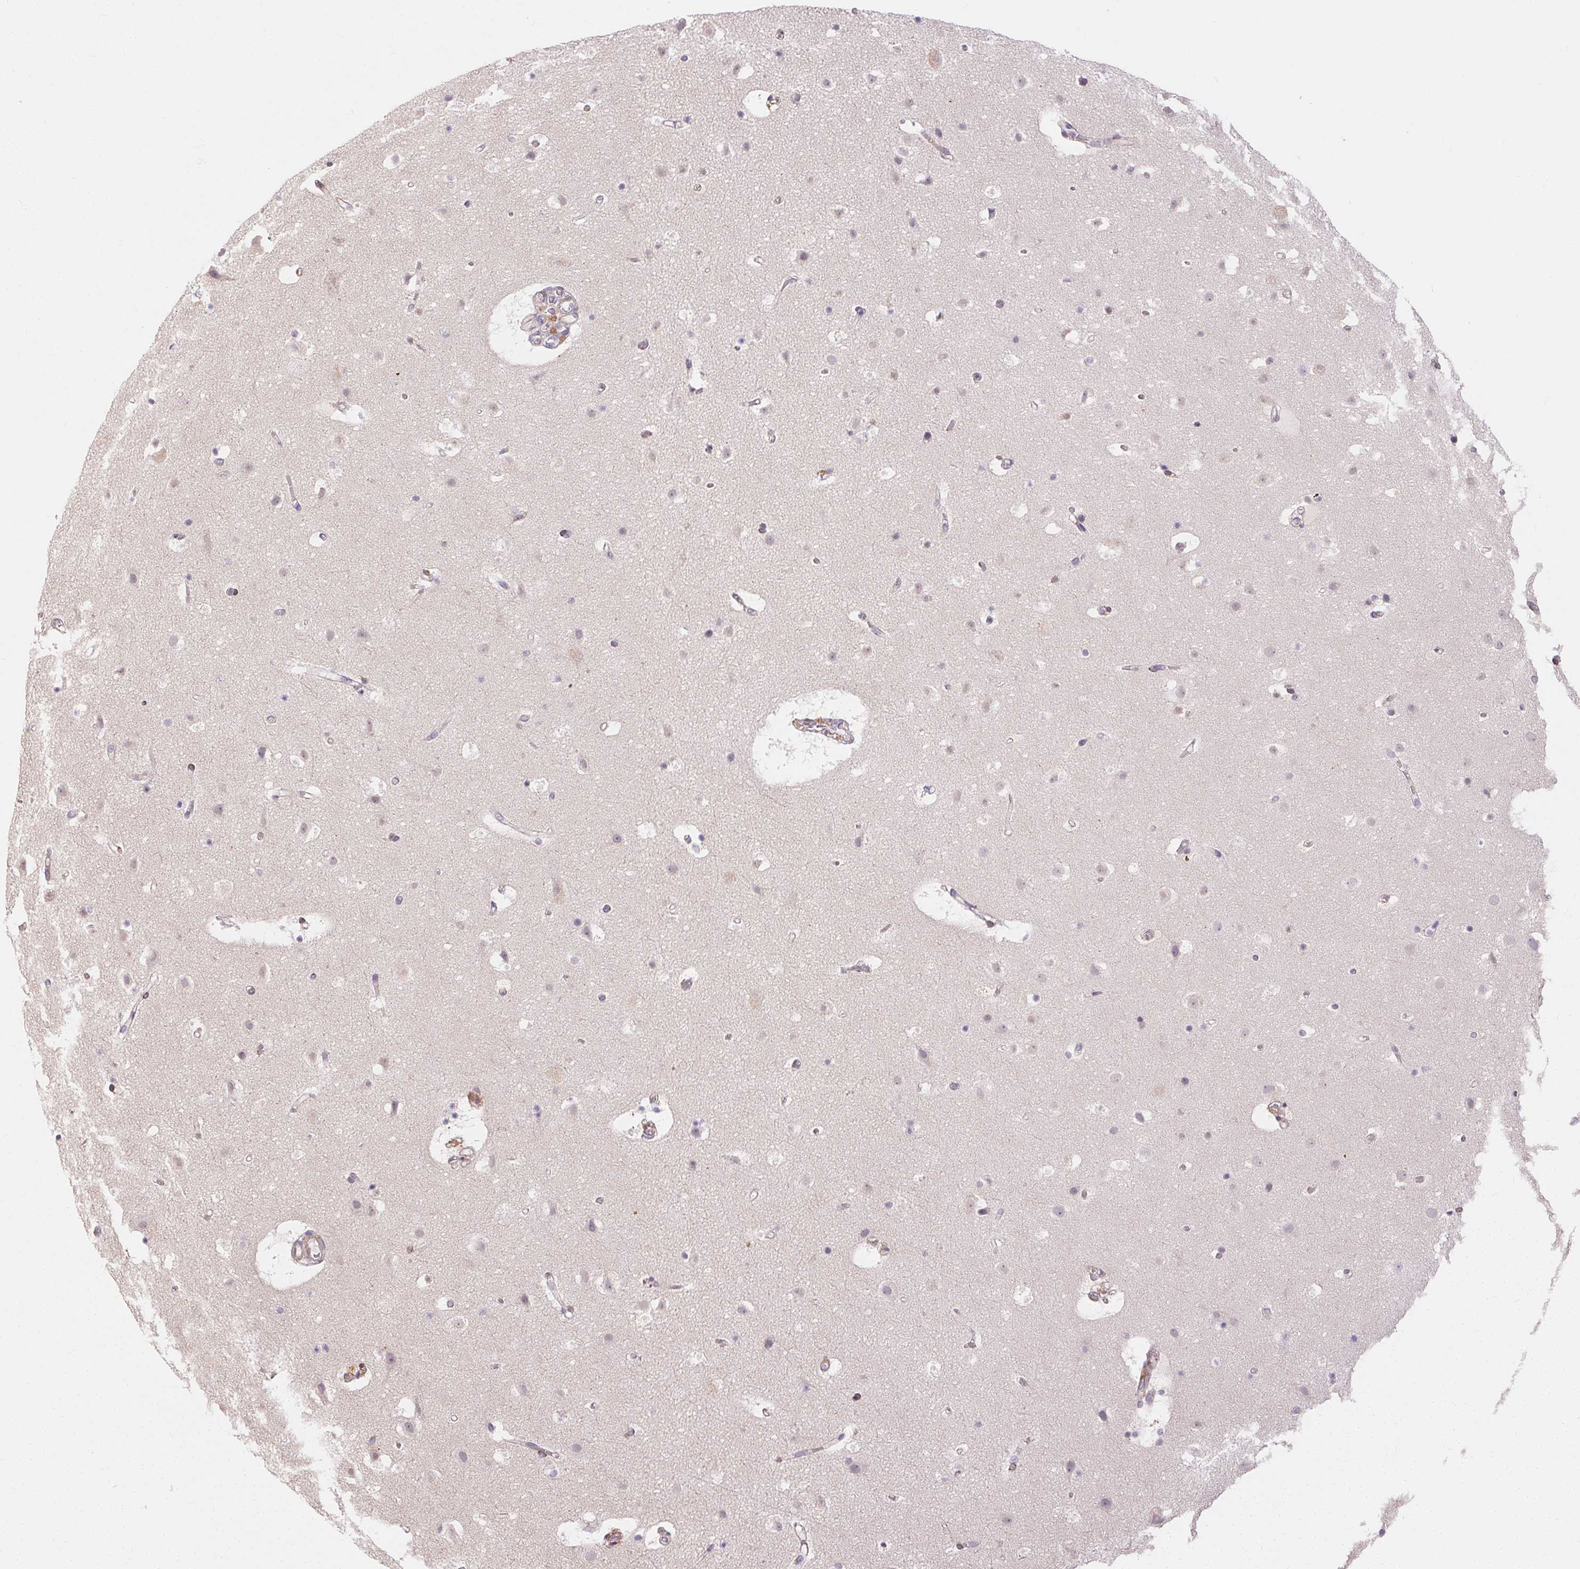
{"staining": {"intensity": "negative", "quantity": "none", "location": "none"}, "tissue": "cerebral cortex", "cell_type": "Endothelial cells", "image_type": "normal", "snomed": [{"axis": "morphology", "description": "Normal tissue, NOS"}, {"axis": "topography", "description": "Cerebral cortex"}], "caption": "A photomicrograph of human cerebral cortex is negative for staining in endothelial cells. (DAB (3,3'-diaminobenzidine) IHC visualized using brightfield microscopy, high magnification).", "gene": "RPGRIP1", "patient": {"sex": "female", "age": 42}}